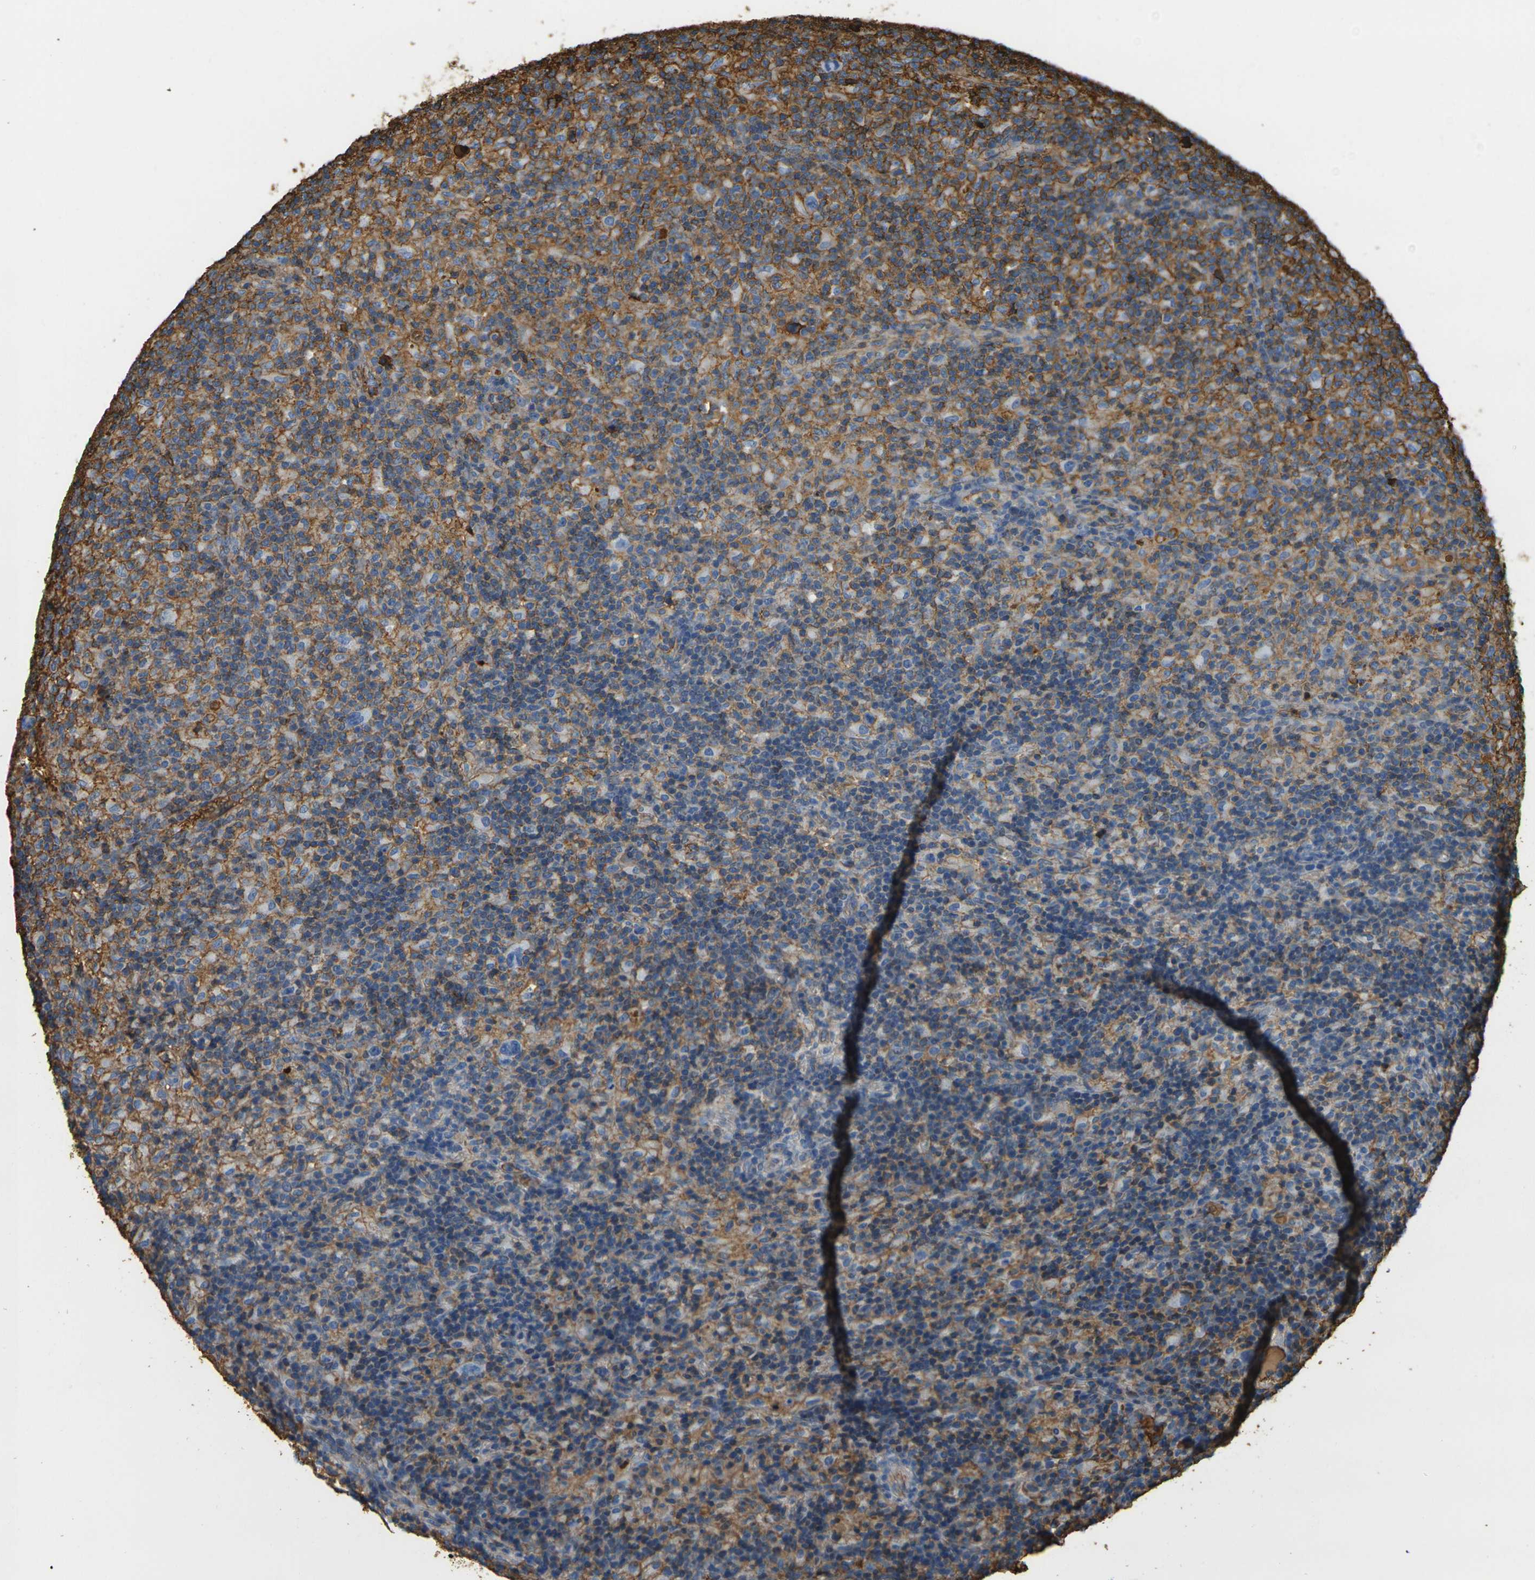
{"staining": {"intensity": "negative", "quantity": "none", "location": "none"}, "tissue": "lymphoma", "cell_type": "Tumor cells", "image_type": "cancer", "snomed": [{"axis": "morphology", "description": "Hodgkin's disease, NOS"}, {"axis": "topography", "description": "Lymph node"}], "caption": "Tumor cells are negative for protein expression in human lymphoma.", "gene": "PLCD1", "patient": {"sex": "male", "age": 70}}